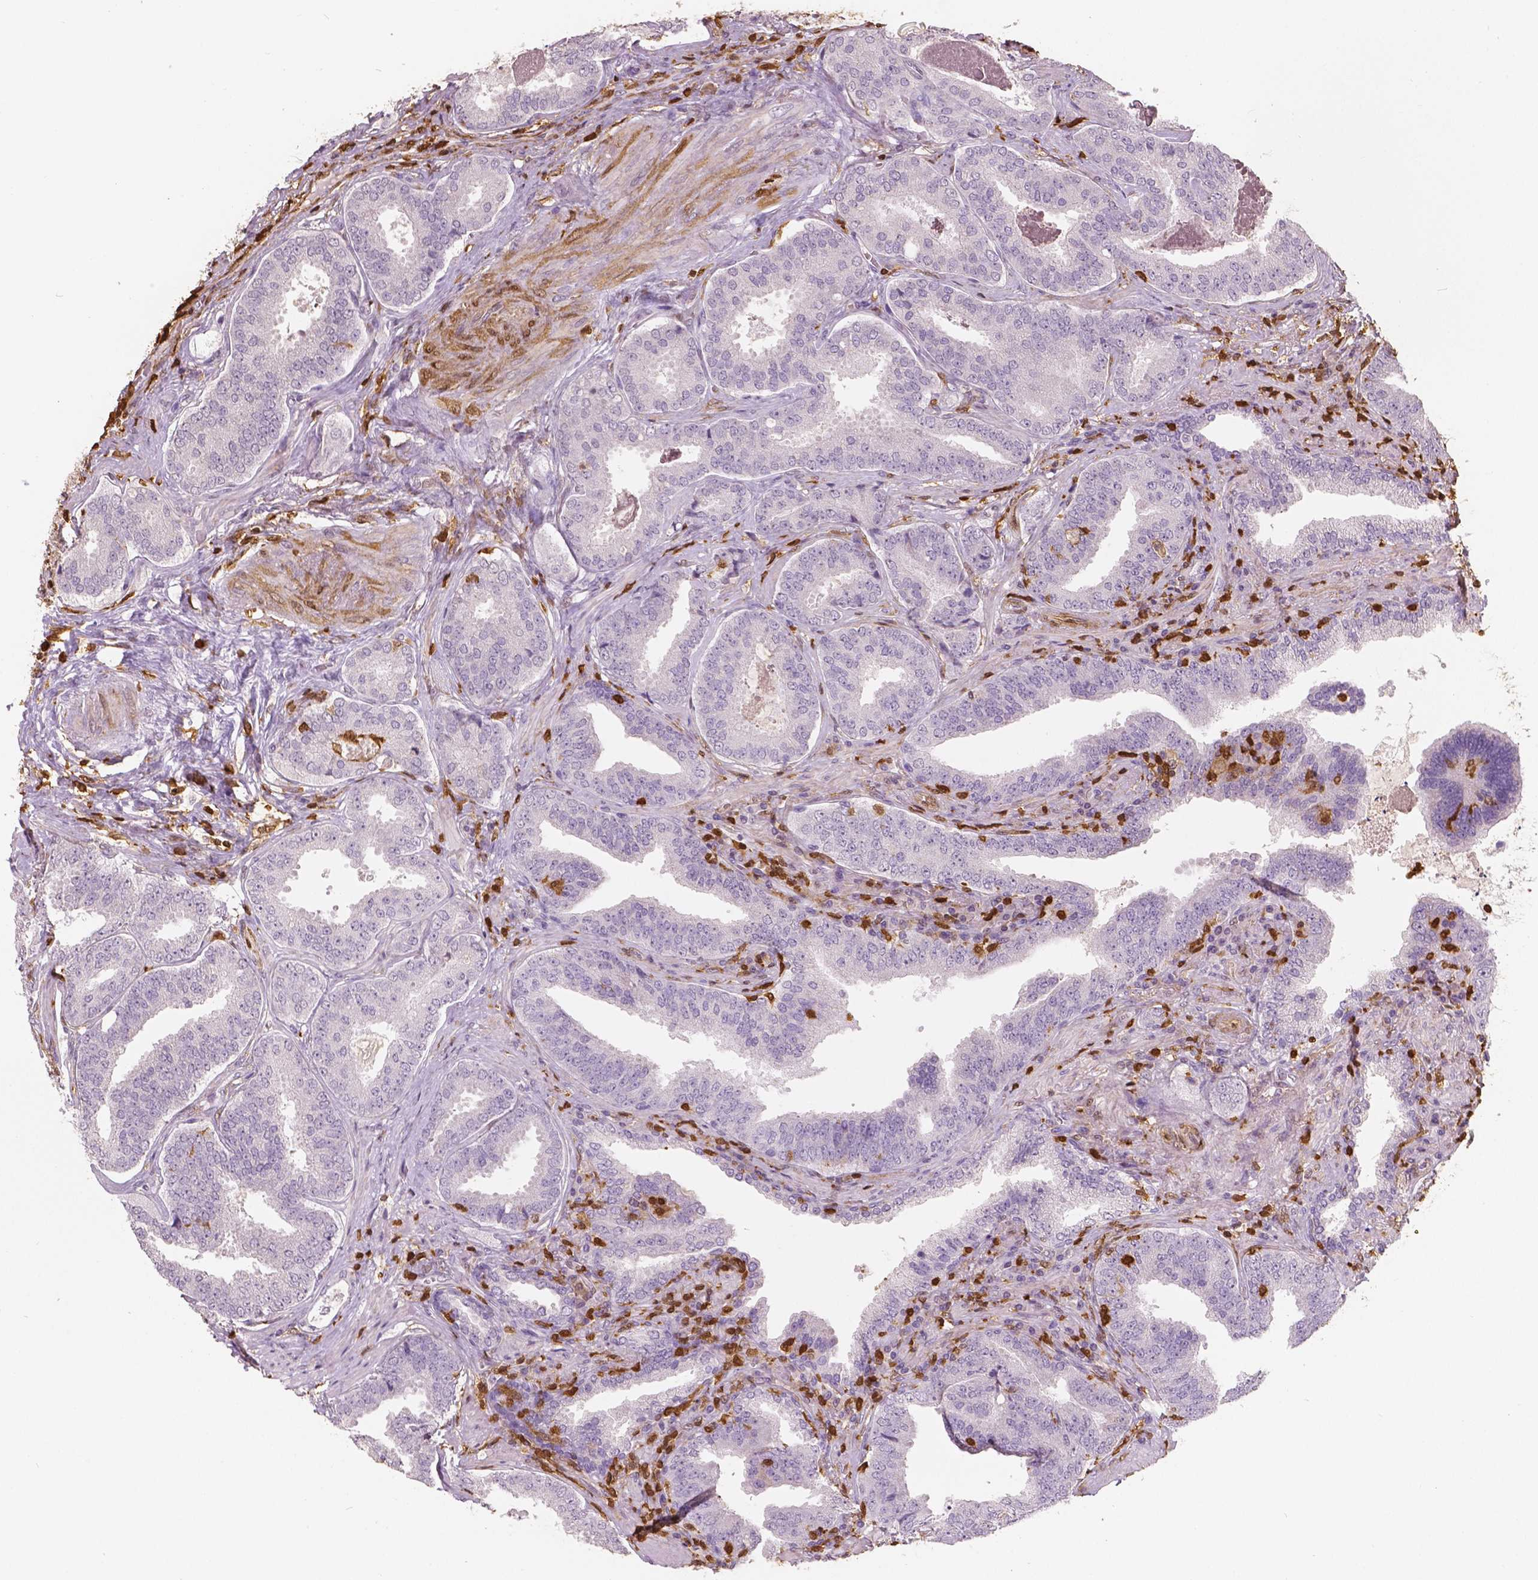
{"staining": {"intensity": "negative", "quantity": "none", "location": "none"}, "tissue": "prostate cancer", "cell_type": "Tumor cells", "image_type": "cancer", "snomed": [{"axis": "morphology", "description": "Adenocarcinoma, NOS"}, {"axis": "topography", "description": "Prostate"}], "caption": "Protein analysis of adenocarcinoma (prostate) shows no significant positivity in tumor cells.", "gene": "S100A4", "patient": {"sex": "male", "age": 64}}